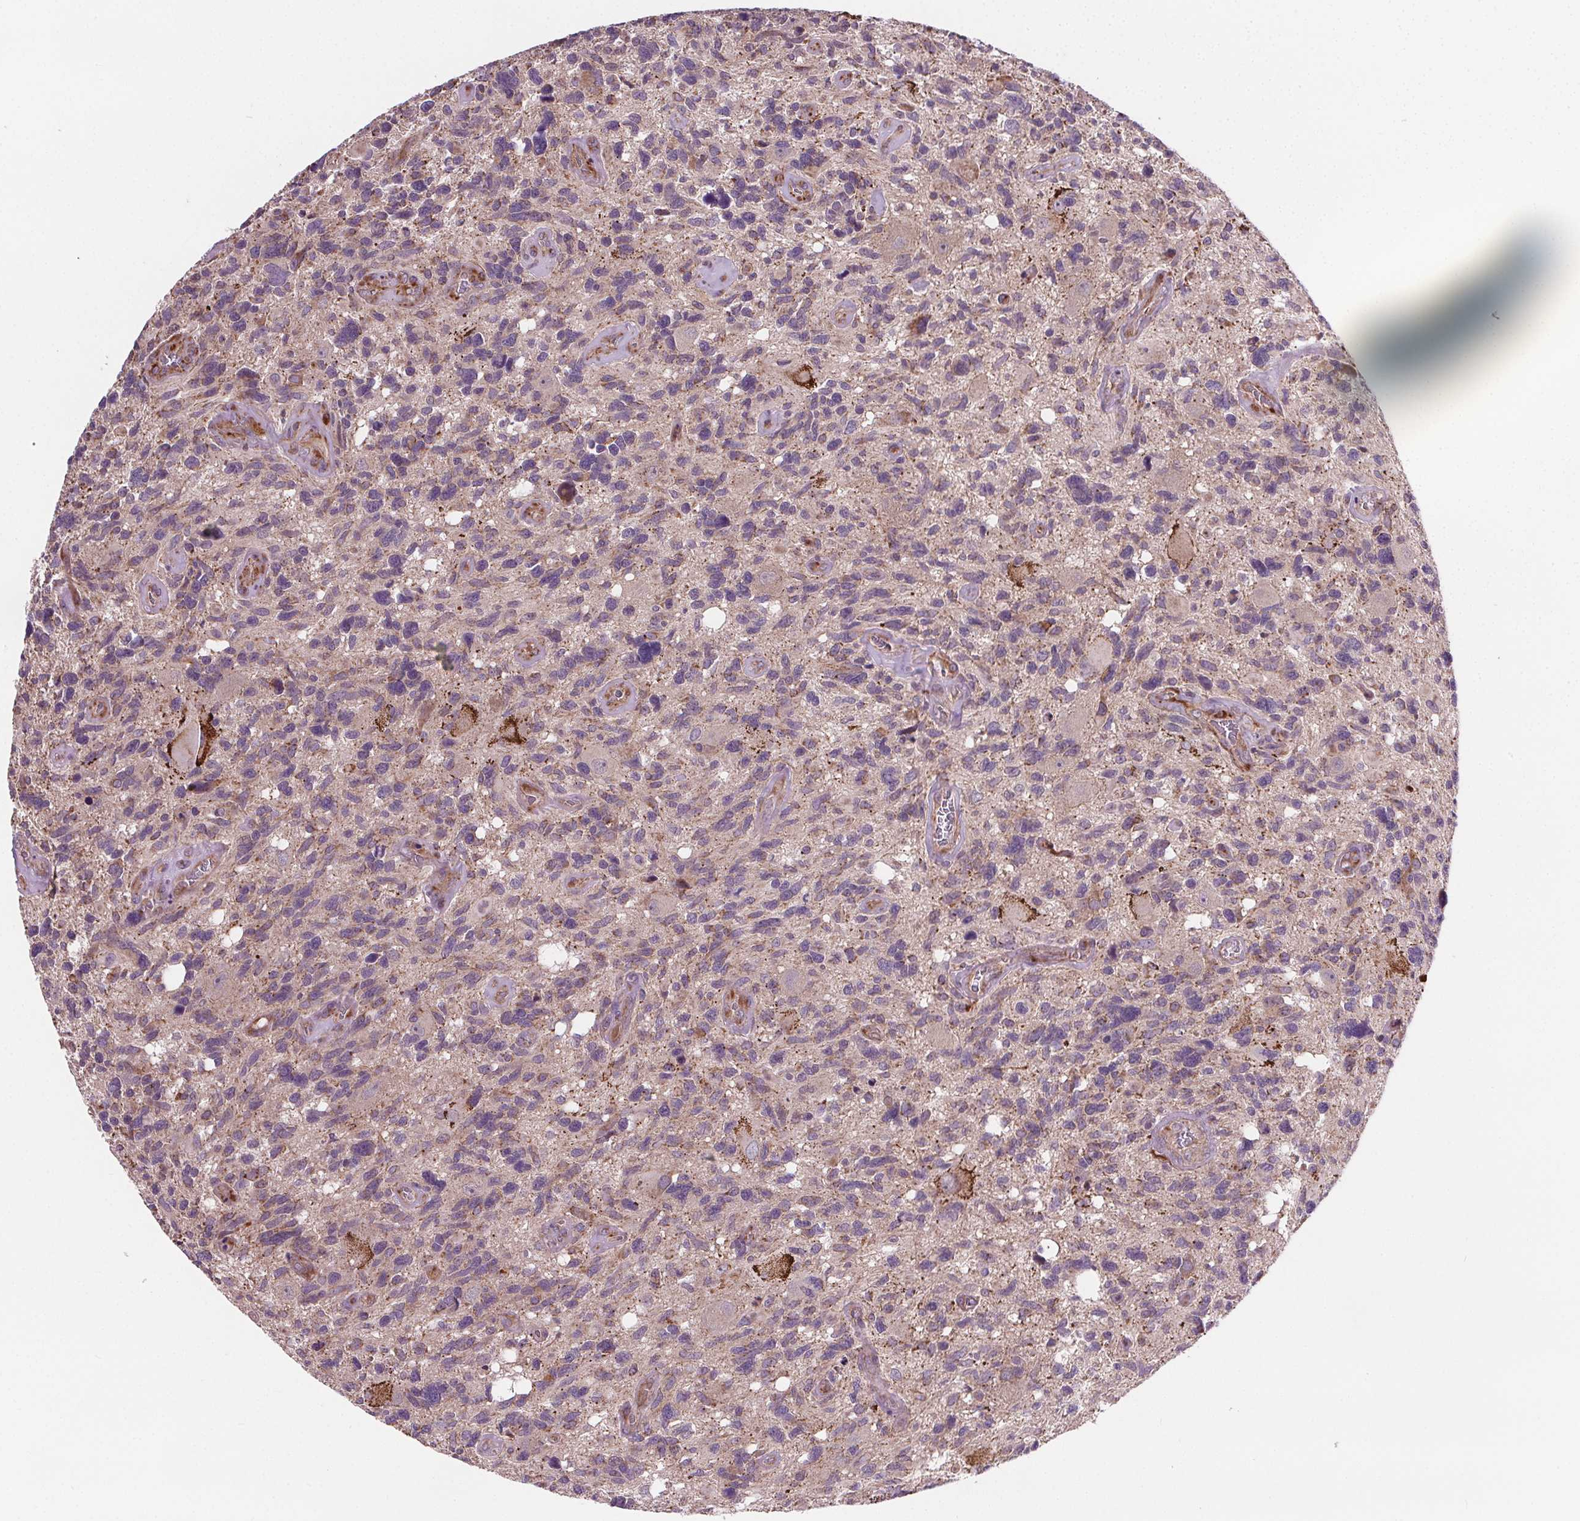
{"staining": {"intensity": "strong", "quantity": "<25%", "location": "cytoplasmic/membranous"}, "tissue": "glioma", "cell_type": "Tumor cells", "image_type": "cancer", "snomed": [{"axis": "morphology", "description": "Glioma, malignant, High grade"}, {"axis": "topography", "description": "Brain"}], "caption": "High-grade glioma (malignant) was stained to show a protein in brown. There is medium levels of strong cytoplasmic/membranous expression in approximately <25% of tumor cells.", "gene": "GOLT1B", "patient": {"sex": "male", "age": 49}}